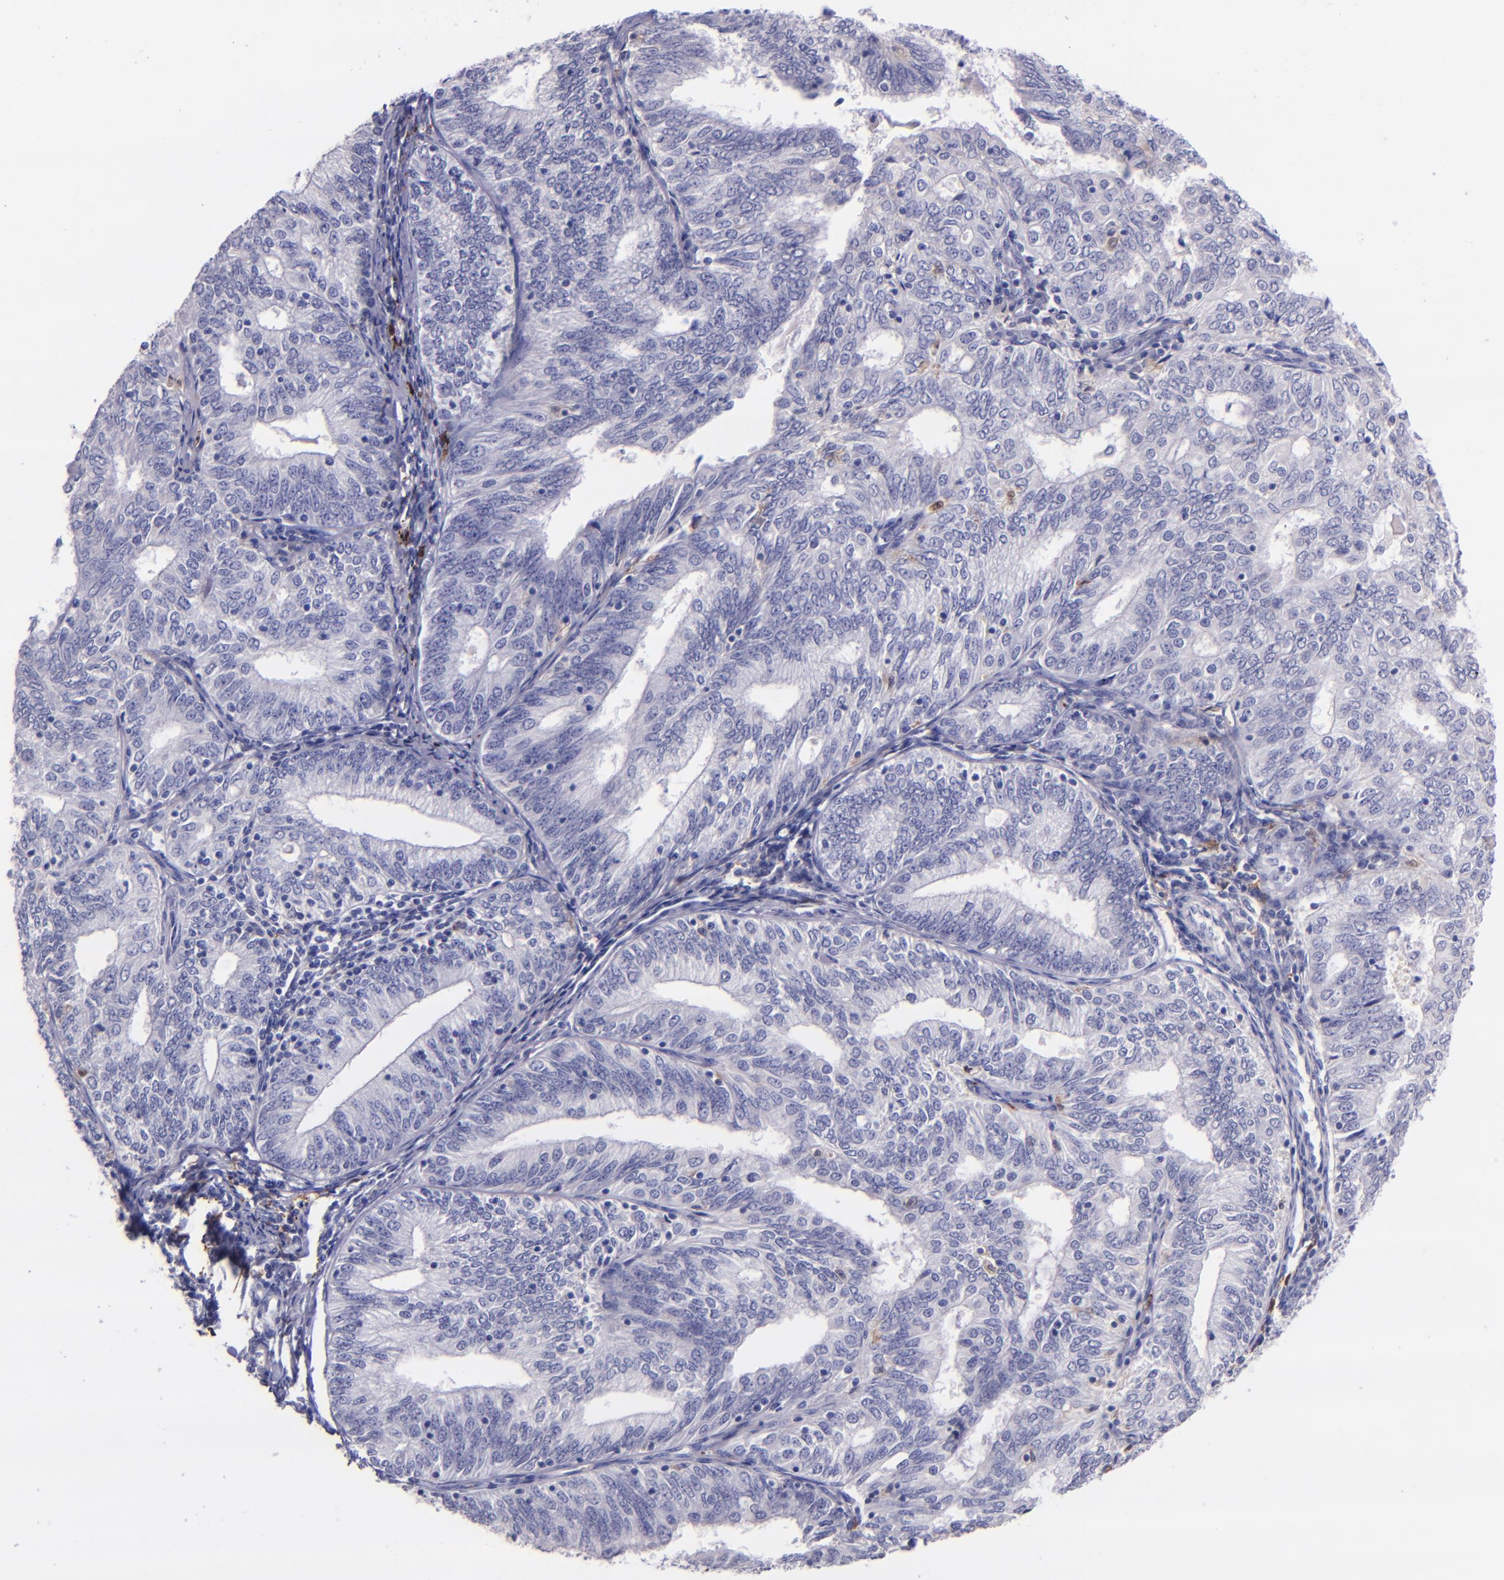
{"staining": {"intensity": "negative", "quantity": "none", "location": "none"}, "tissue": "endometrial cancer", "cell_type": "Tumor cells", "image_type": "cancer", "snomed": [{"axis": "morphology", "description": "Adenocarcinoma, NOS"}, {"axis": "topography", "description": "Endometrium"}], "caption": "The IHC micrograph has no significant expression in tumor cells of endometrial cancer tissue.", "gene": "F13A1", "patient": {"sex": "female", "age": 69}}